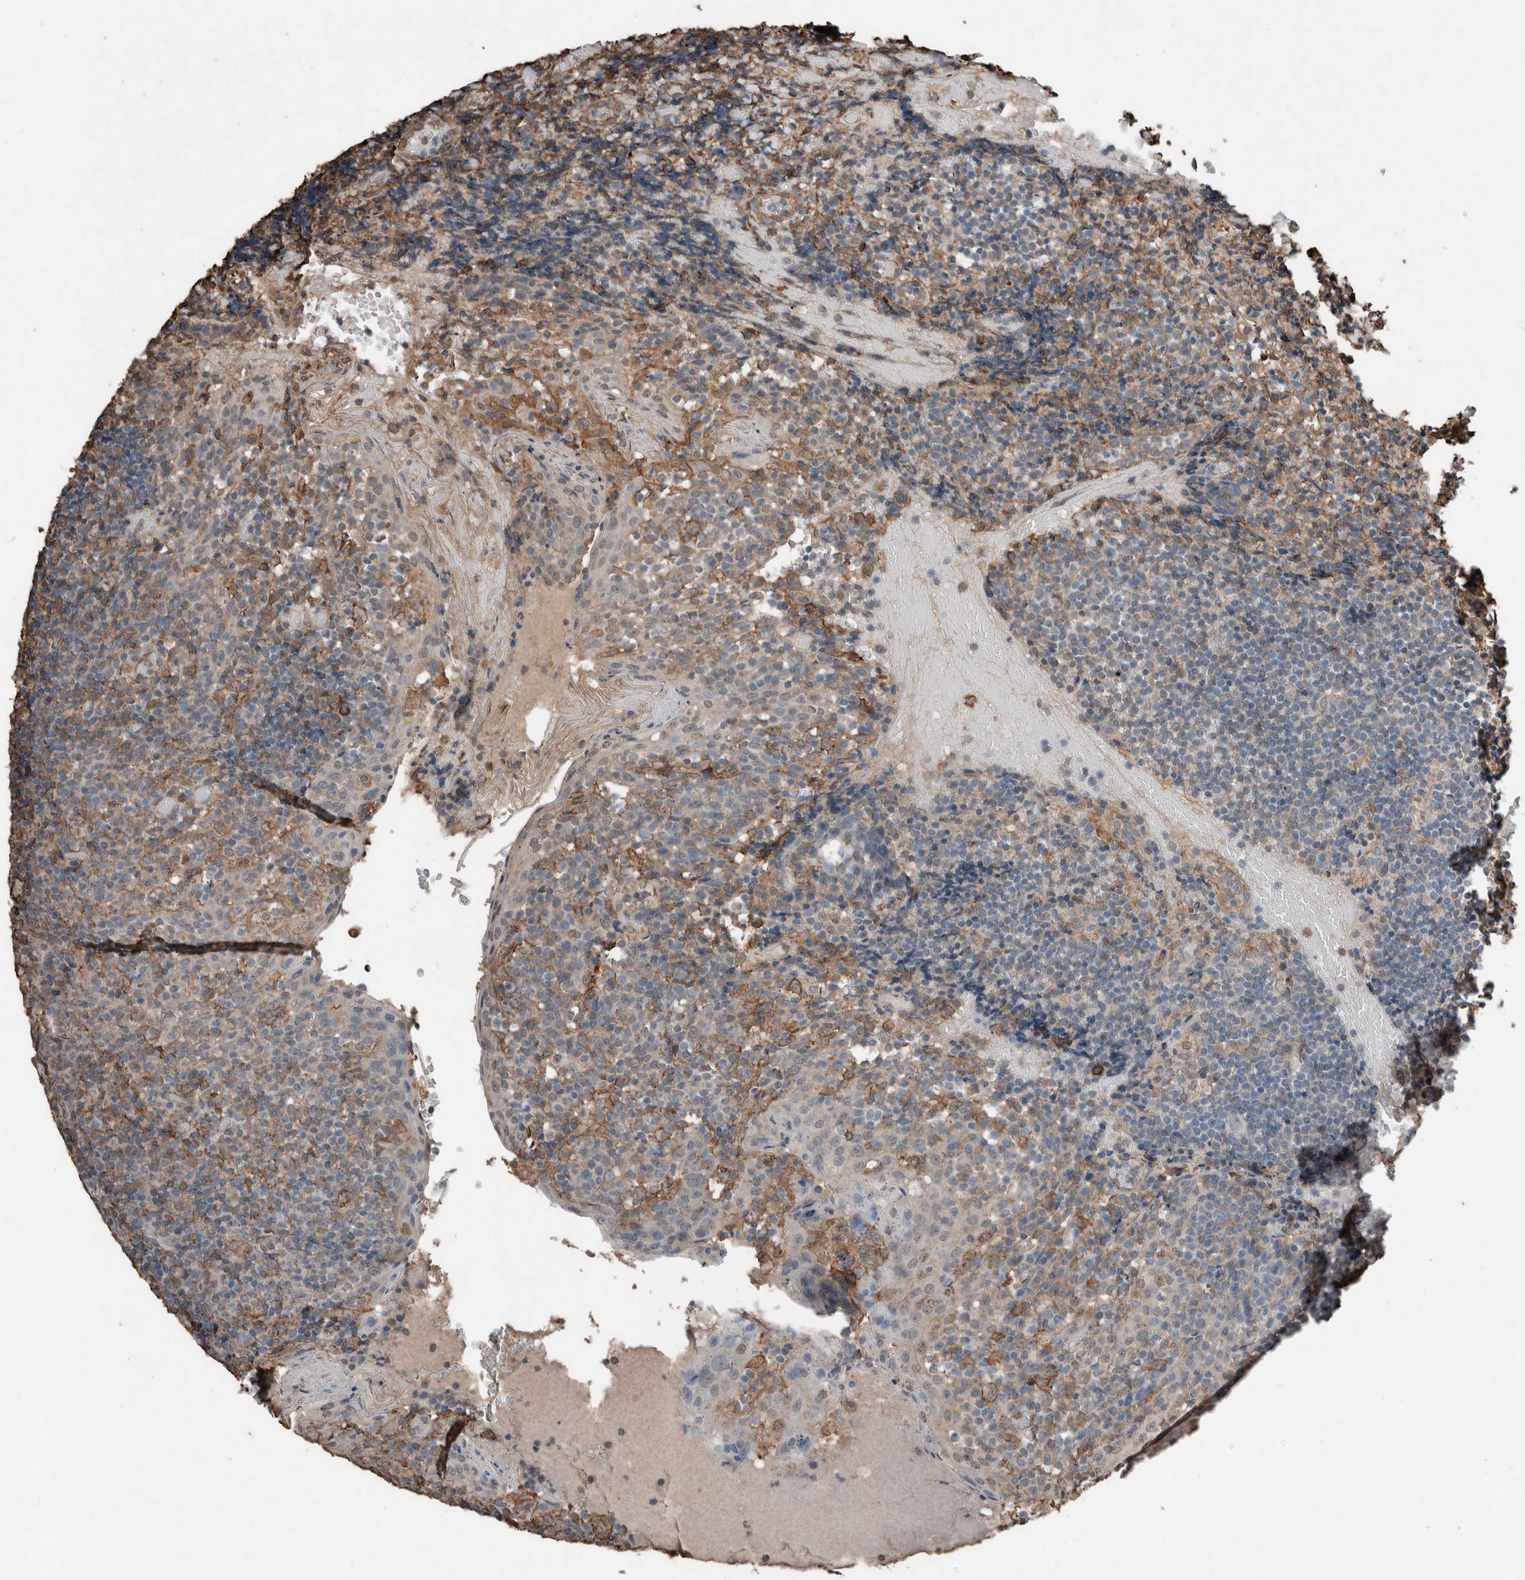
{"staining": {"intensity": "moderate", "quantity": "<25%", "location": "cytoplasmic/membranous"}, "tissue": "tonsil", "cell_type": "Germinal center cells", "image_type": "normal", "snomed": [{"axis": "morphology", "description": "Normal tissue, NOS"}, {"axis": "topography", "description": "Tonsil"}], "caption": "Immunohistochemistry image of unremarkable human tonsil stained for a protein (brown), which shows low levels of moderate cytoplasmic/membranous positivity in about <25% of germinal center cells.", "gene": "S100A10", "patient": {"sex": "female", "age": 19}}